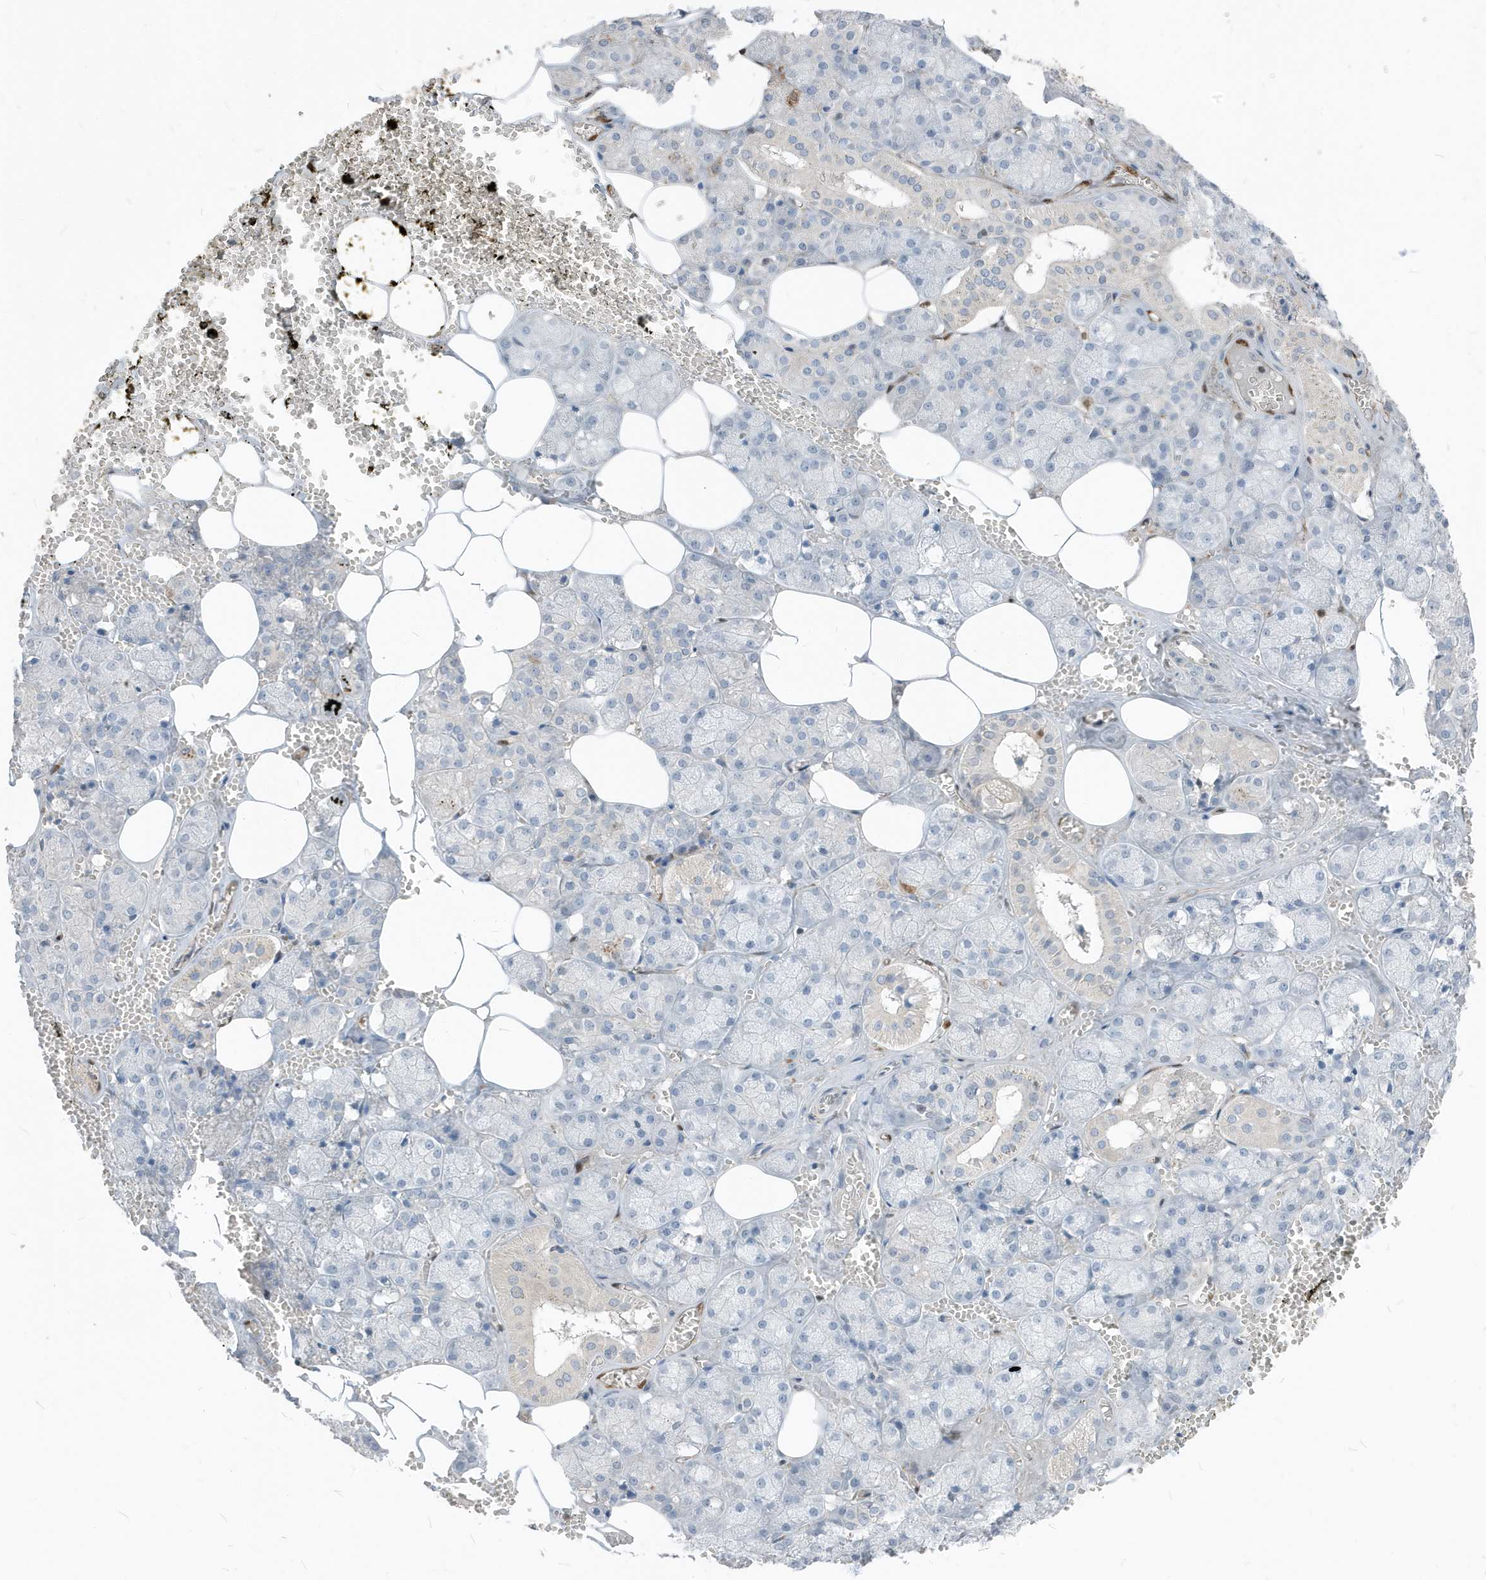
{"staining": {"intensity": "negative", "quantity": "none", "location": "none"}, "tissue": "salivary gland", "cell_type": "Glandular cells", "image_type": "normal", "snomed": [{"axis": "morphology", "description": "Normal tissue, NOS"}, {"axis": "topography", "description": "Salivary gland"}], "caption": "This is an immunohistochemistry micrograph of benign salivary gland. There is no positivity in glandular cells.", "gene": "NCOA7", "patient": {"sex": "male", "age": 62}}